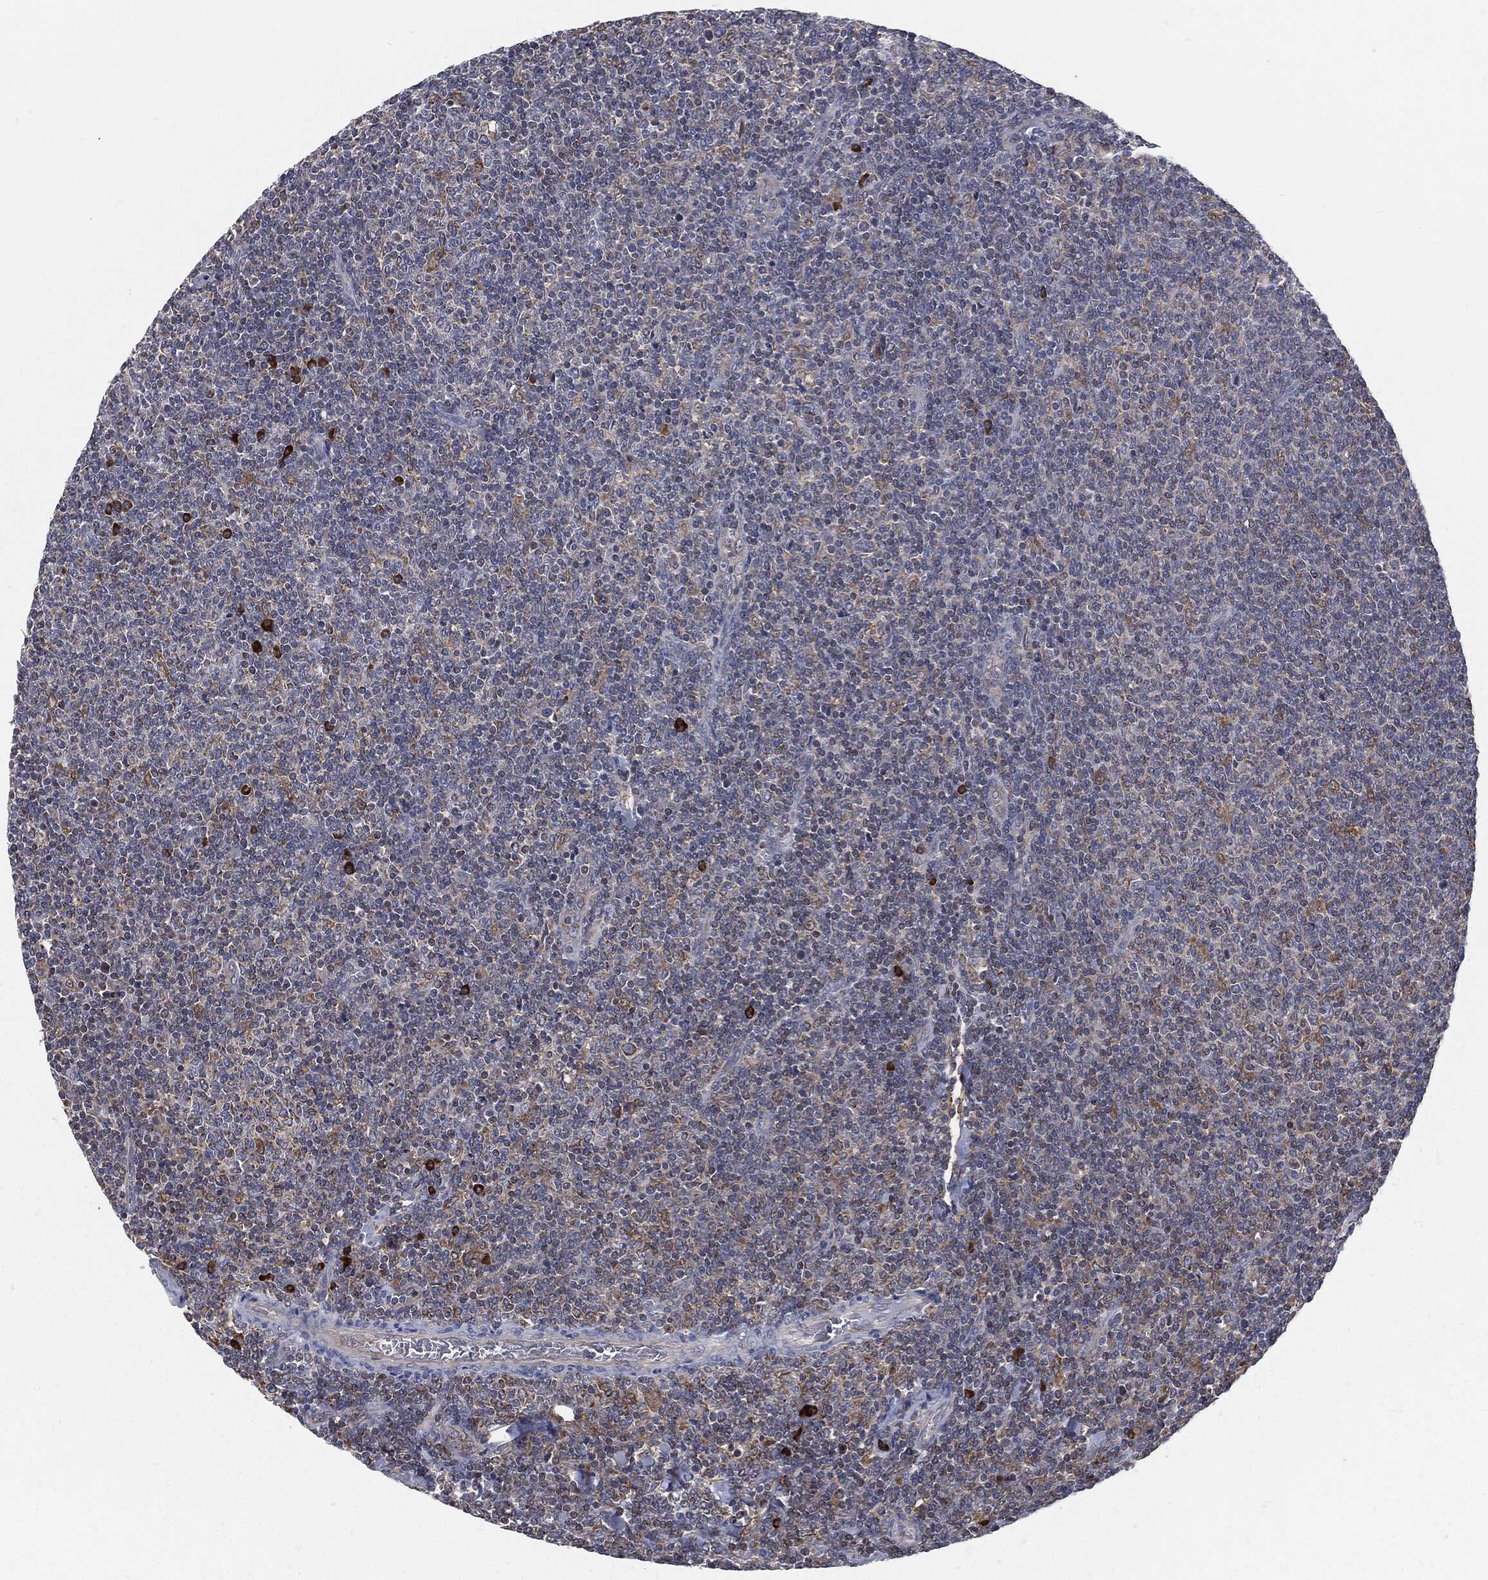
{"staining": {"intensity": "moderate", "quantity": "<25%", "location": "cytoplasmic/membranous"}, "tissue": "lymphoma", "cell_type": "Tumor cells", "image_type": "cancer", "snomed": [{"axis": "morphology", "description": "Malignant lymphoma, non-Hodgkin's type, Low grade"}, {"axis": "topography", "description": "Lymph node"}], "caption": "Malignant lymphoma, non-Hodgkin's type (low-grade) stained with a protein marker exhibits moderate staining in tumor cells.", "gene": "PRDX4", "patient": {"sex": "male", "age": 52}}